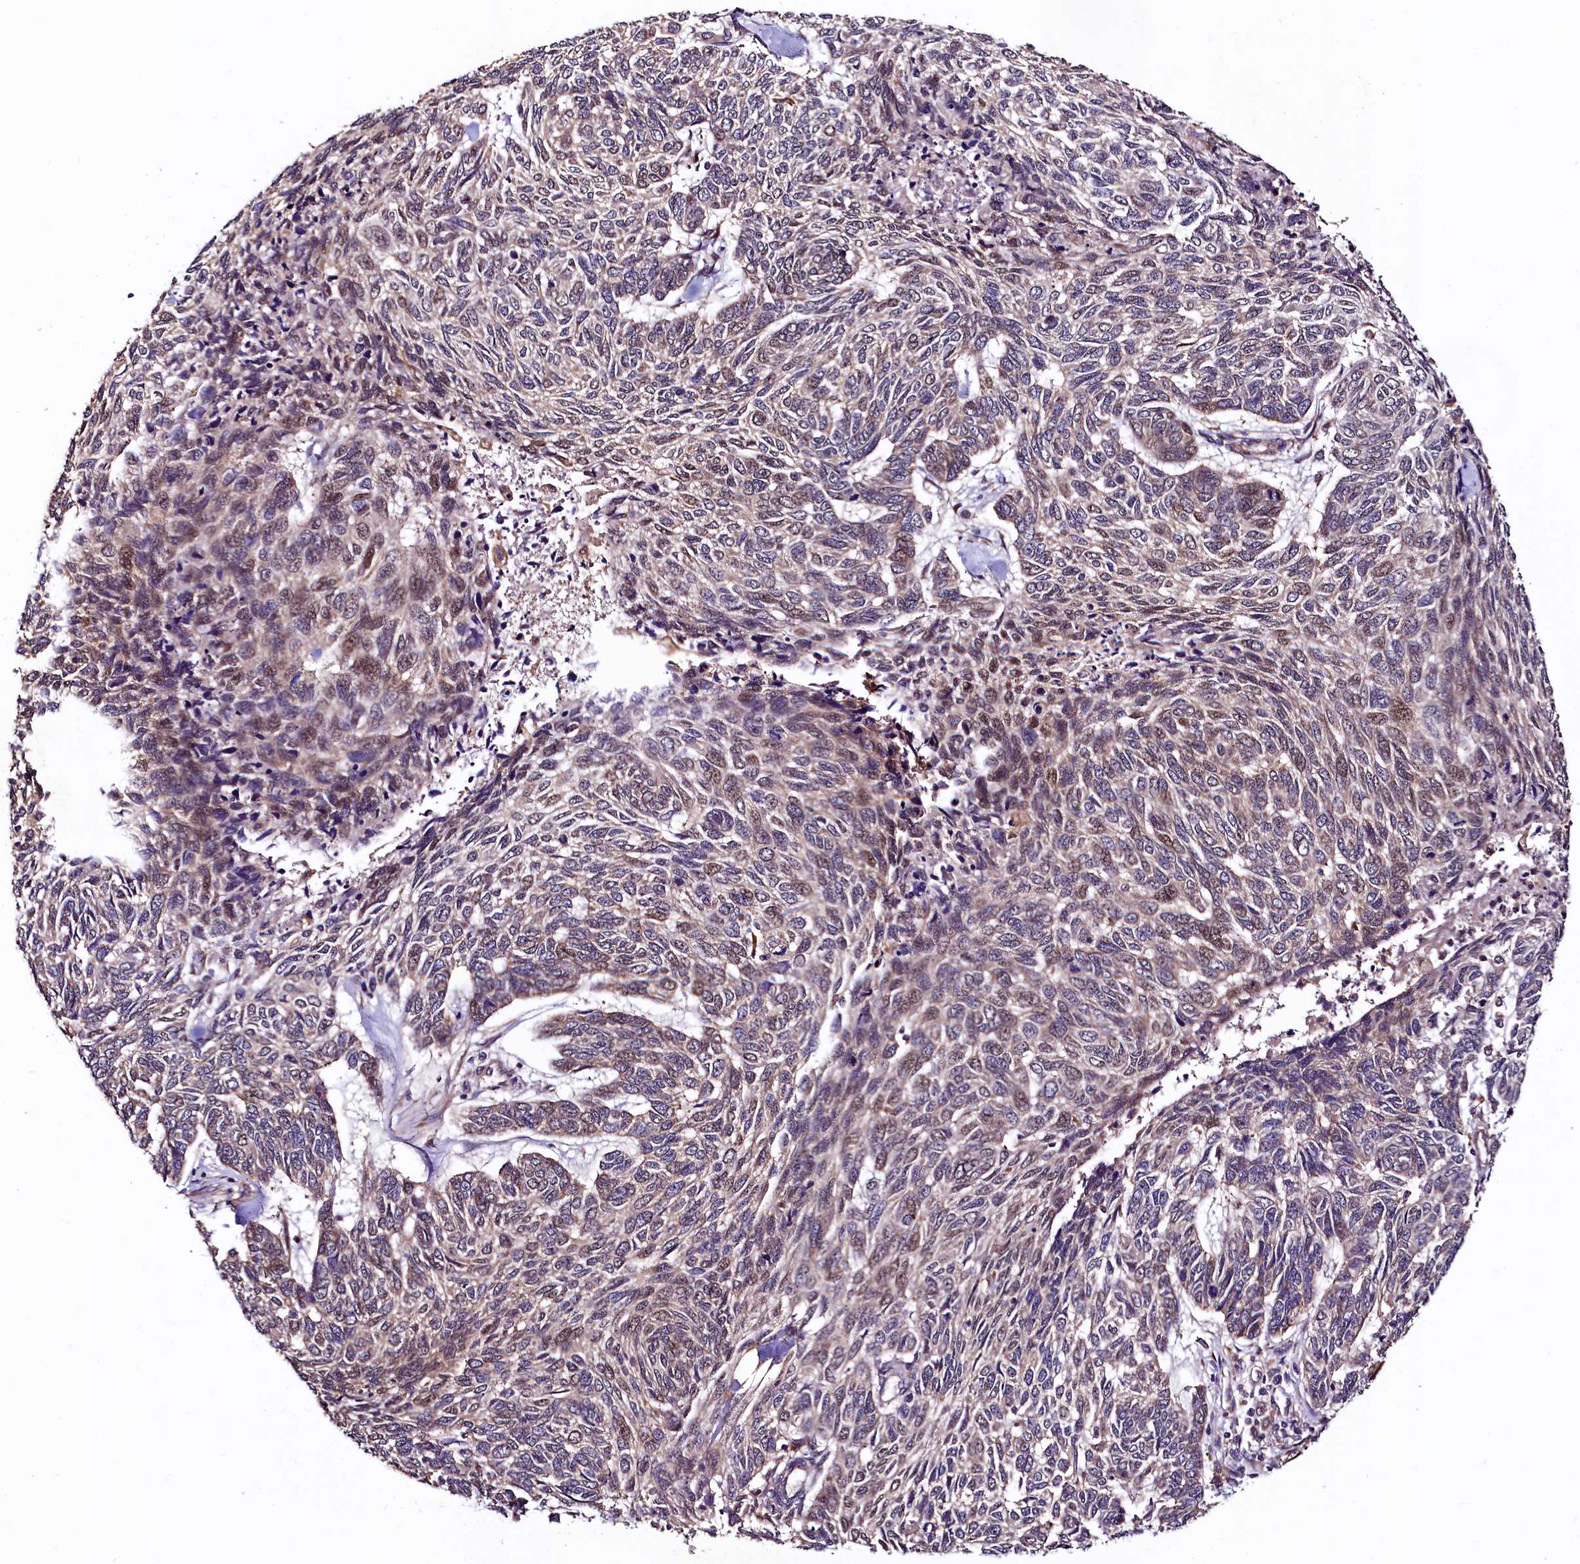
{"staining": {"intensity": "weak", "quantity": "25%-75%", "location": "cytoplasmic/membranous,nuclear"}, "tissue": "skin cancer", "cell_type": "Tumor cells", "image_type": "cancer", "snomed": [{"axis": "morphology", "description": "Basal cell carcinoma"}, {"axis": "topography", "description": "Skin"}], "caption": "A brown stain shows weak cytoplasmic/membranous and nuclear staining of a protein in basal cell carcinoma (skin) tumor cells.", "gene": "VPS35", "patient": {"sex": "female", "age": 65}}